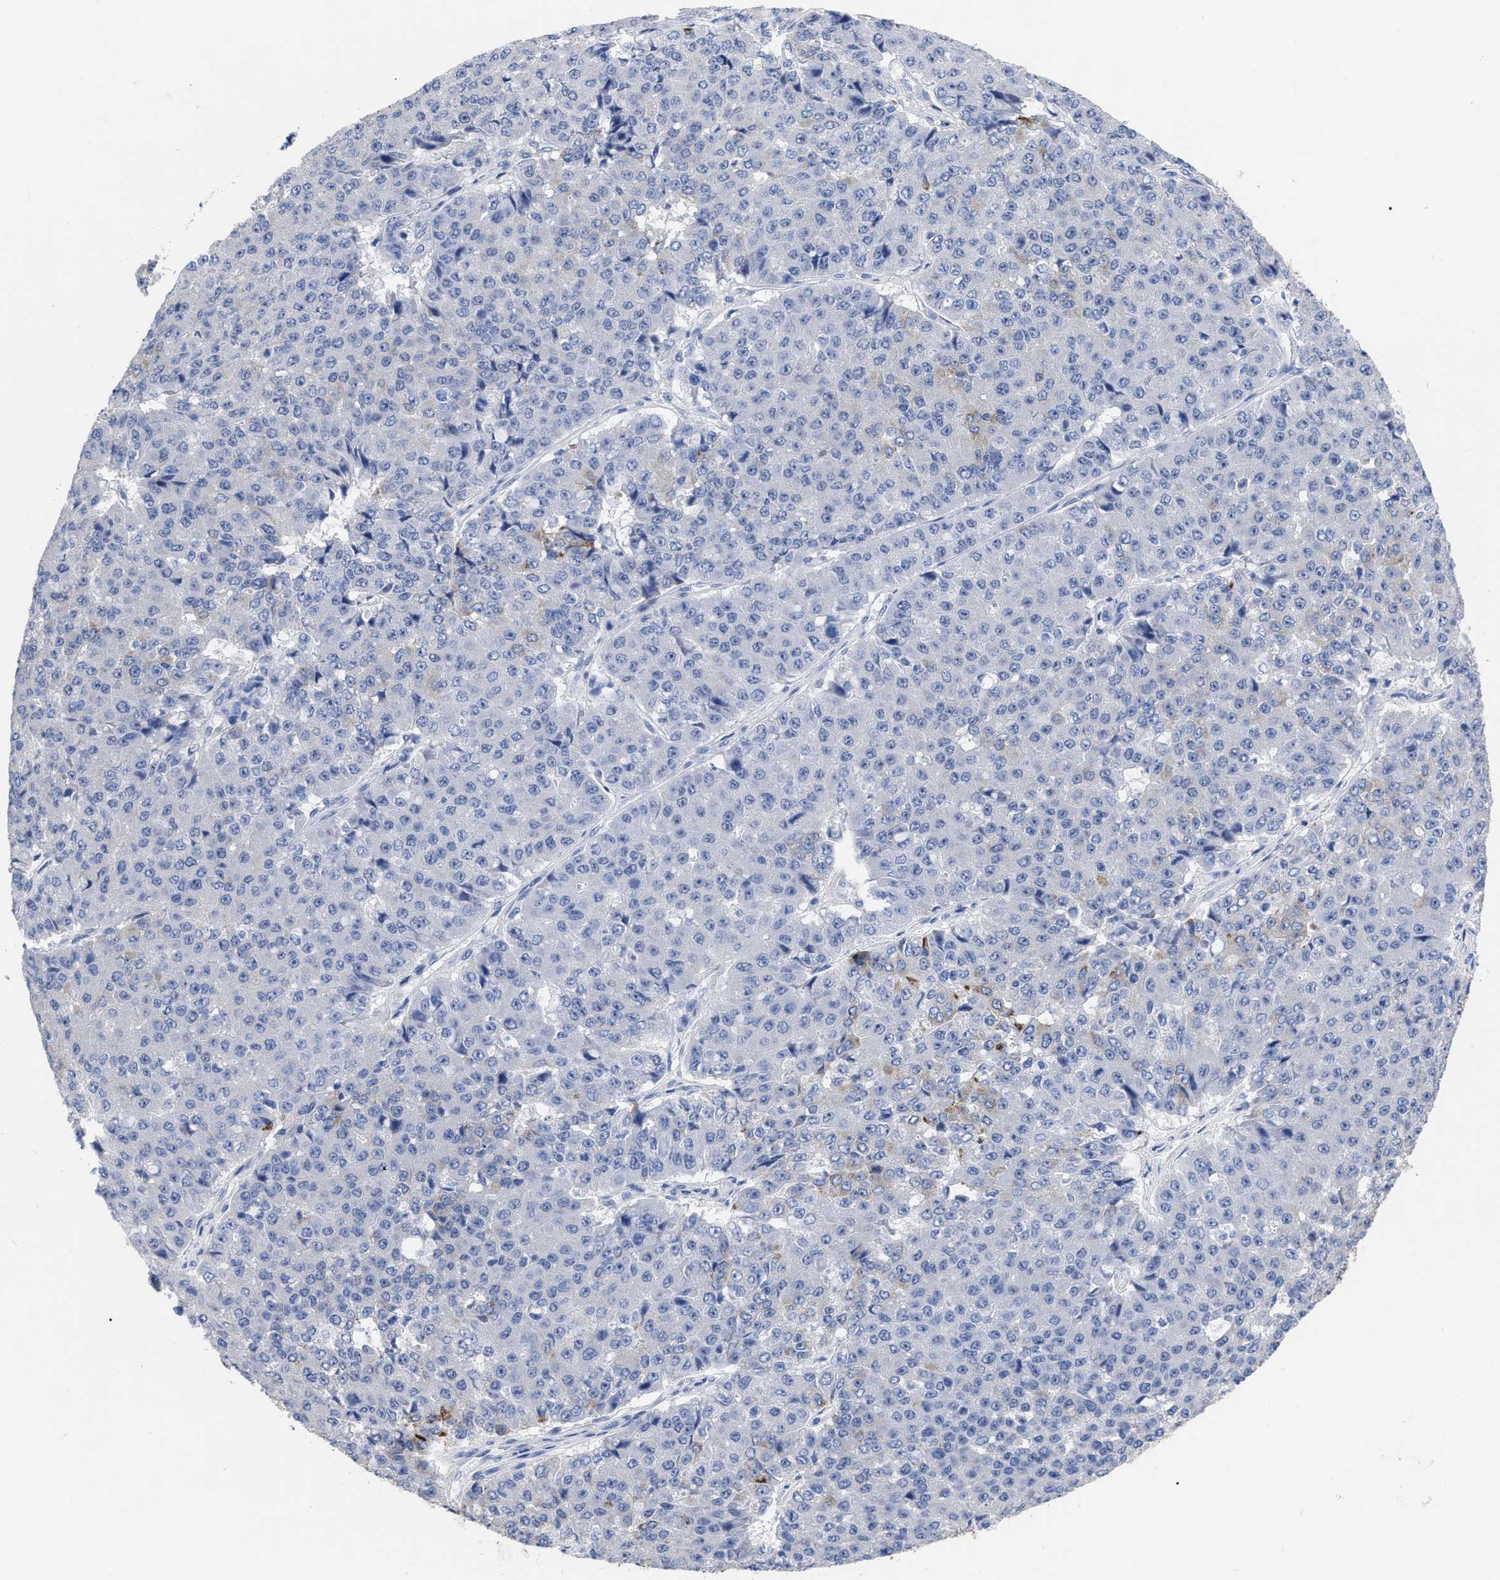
{"staining": {"intensity": "negative", "quantity": "none", "location": "none"}, "tissue": "pancreatic cancer", "cell_type": "Tumor cells", "image_type": "cancer", "snomed": [{"axis": "morphology", "description": "Adenocarcinoma, NOS"}, {"axis": "topography", "description": "Pancreas"}], "caption": "Tumor cells show no significant protein staining in pancreatic cancer (adenocarcinoma).", "gene": "ANXA13", "patient": {"sex": "male", "age": 50}}